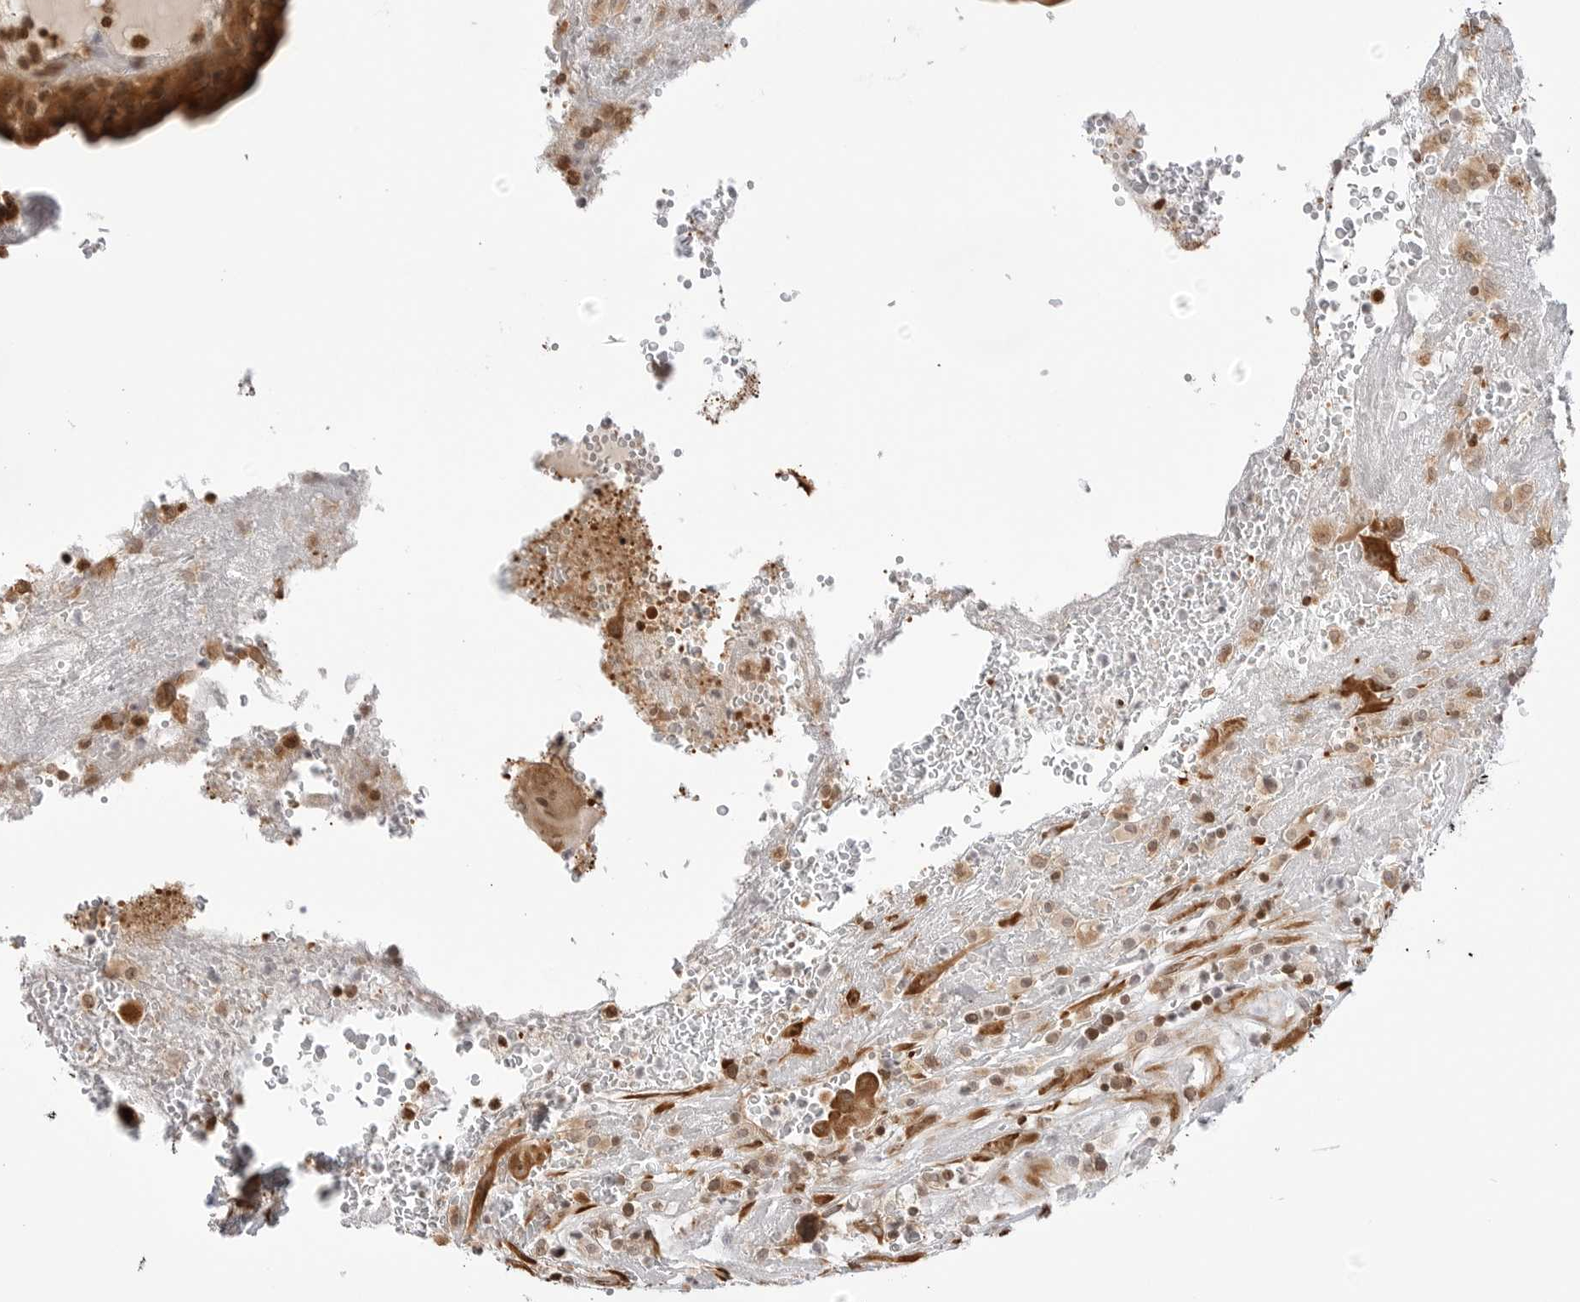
{"staining": {"intensity": "moderate", "quantity": ">75%", "location": "cytoplasmic/membranous,nuclear"}, "tissue": "thyroid cancer", "cell_type": "Tumor cells", "image_type": "cancer", "snomed": [{"axis": "morphology", "description": "Papillary adenocarcinoma, NOS"}, {"axis": "topography", "description": "Thyroid gland"}], "caption": "A photomicrograph of human thyroid cancer (papillary adenocarcinoma) stained for a protein displays moderate cytoplasmic/membranous and nuclear brown staining in tumor cells.", "gene": "FKBP14", "patient": {"sex": "male", "age": 77}}